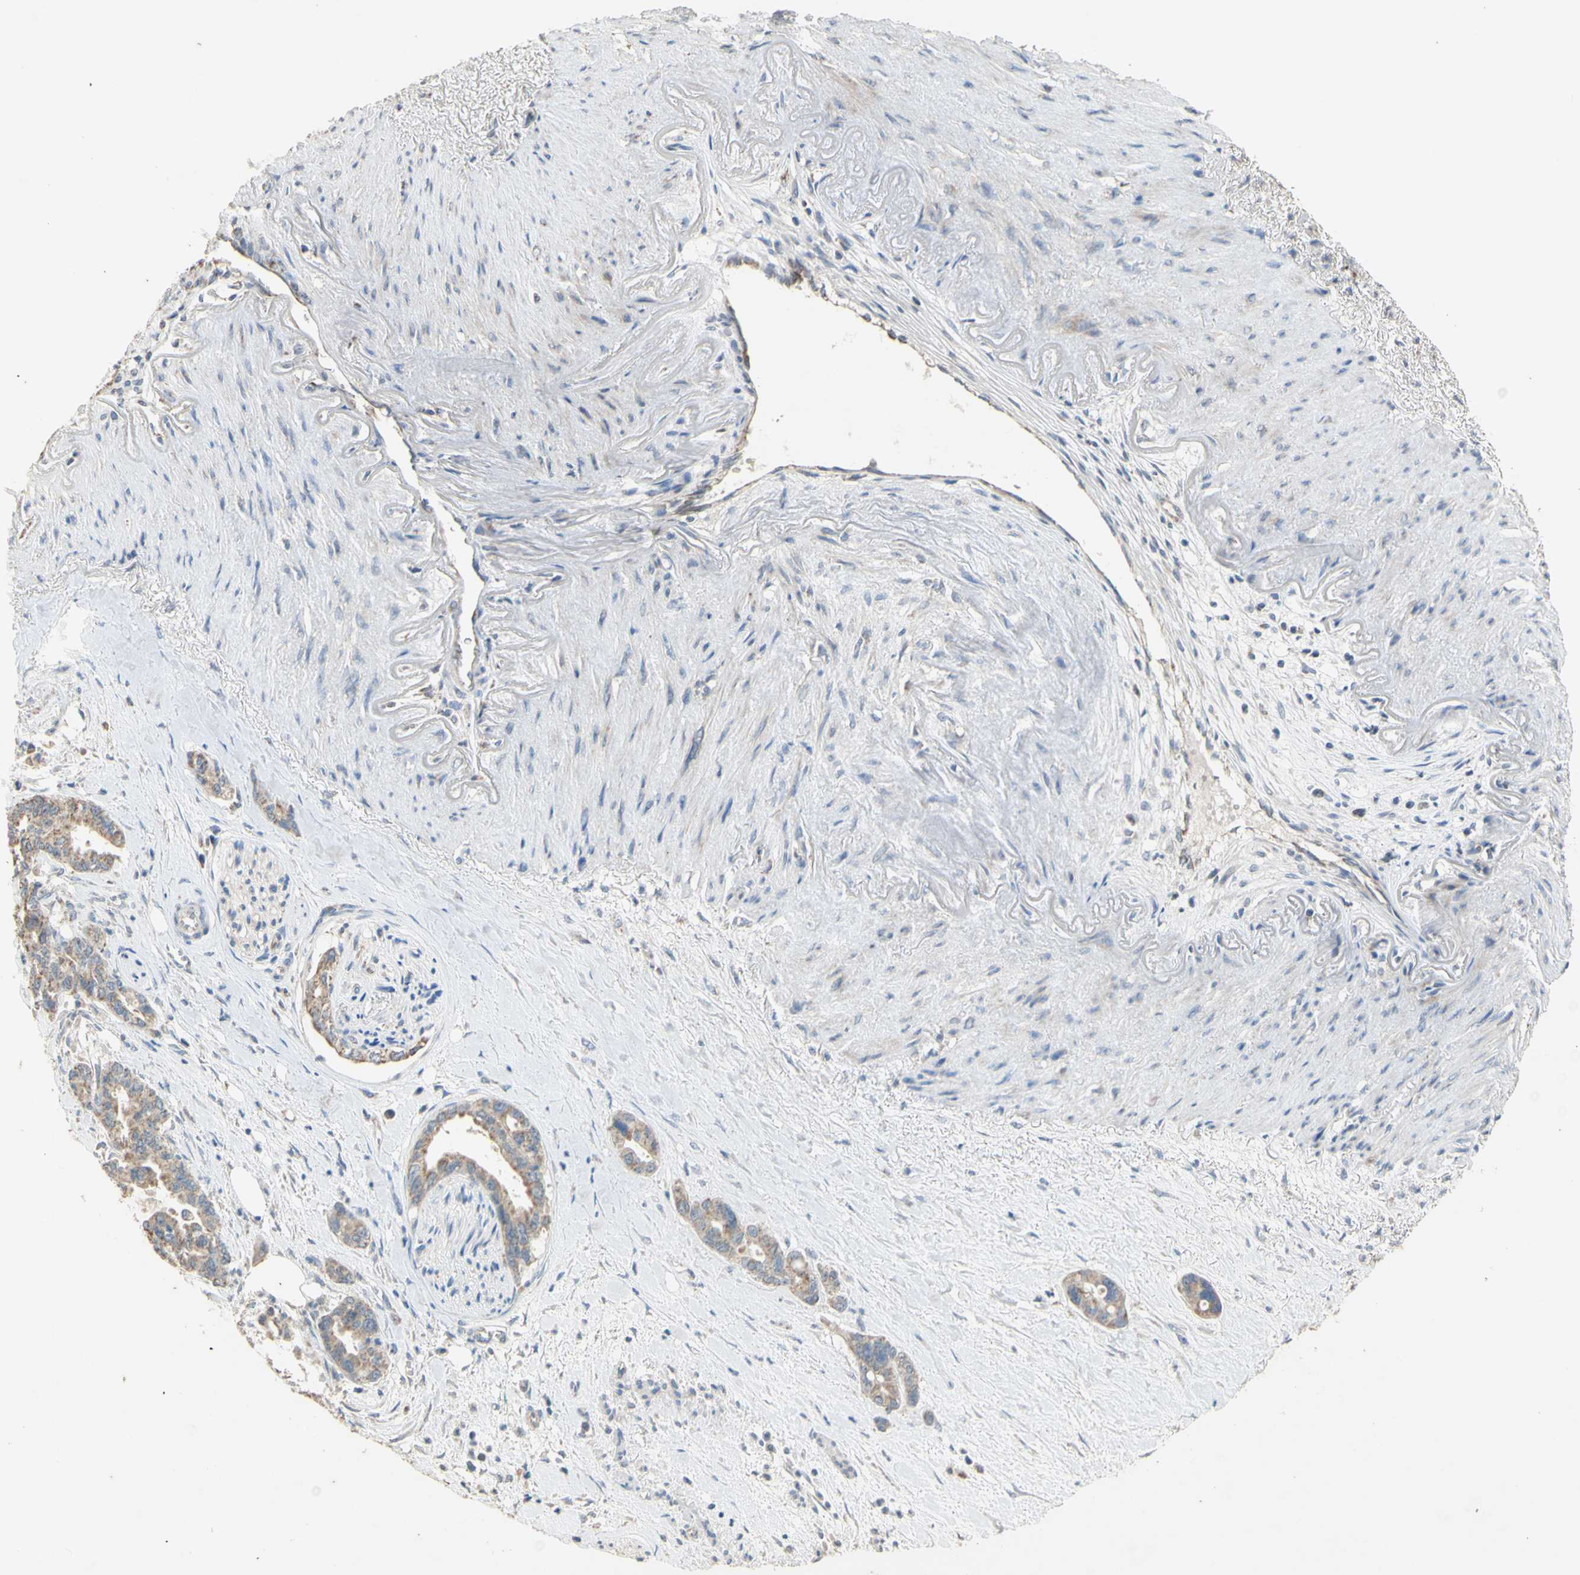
{"staining": {"intensity": "moderate", "quantity": ">75%", "location": "cytoplasmic/membranous"}, "tissue": "pancreatic cancer", "cell_type": "Tumor cells", "image_type": "cancer", "snomed": [{"axis": "morphology", "description": "Adenocarcinoma, NOS"}, {"axis": "topography", "description": "Pancreas"}], "caption": "Immunohistochemistry of pancreatic cancer (adenocarcinoma) demonstrates medium levels of moderate cytoplasmic/membranous positivity in approximately >75% of tumor cells.", "gene": "PTGIS", "patient": {"sex": "male", "age": 70}}